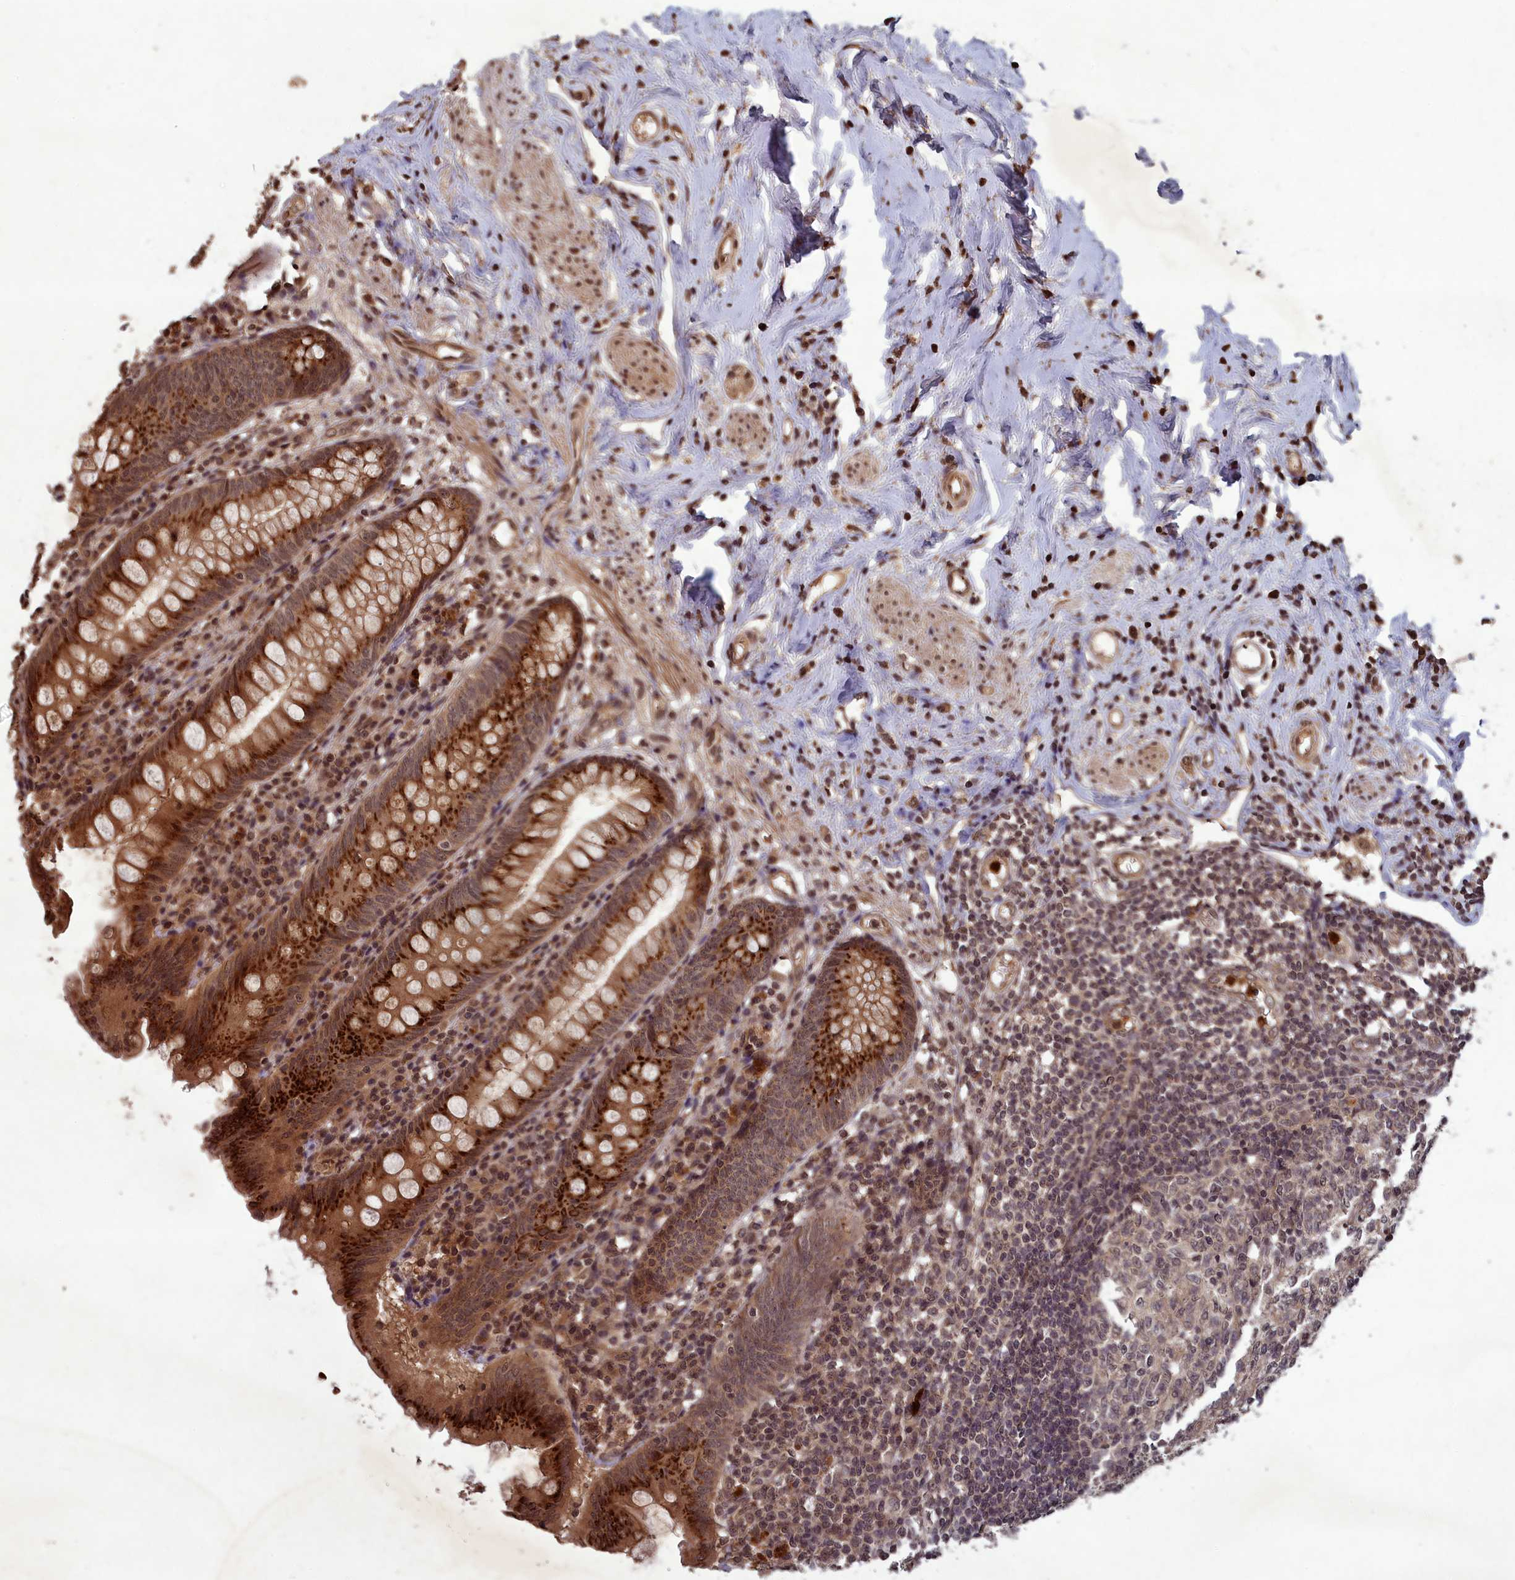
{"staining": {"intensity": "strong", "quantity": ">75%", "location": "cytoplasmic/membranous,nuclear"}, "tissue": "appendix", "cell_type": "Glandular cells", "image_type": "normal", "snomed": [{"axis": "morphology", "description": "Normal tissue, NOS"}, {"axis": "topography", "description": "Appendix"}], "caption": "High-power microscopy captured an immunohistochemistry histopathology image of normal appendix, revealing strong cytoplasmic/membranous,nuclear positivity in approximately >75% of glandular cells. The protein of interest is shown in brown color, while the nuclei are stained blue.", "gene": "SRMS", "patient": {"sex": "female", "age": 54}}